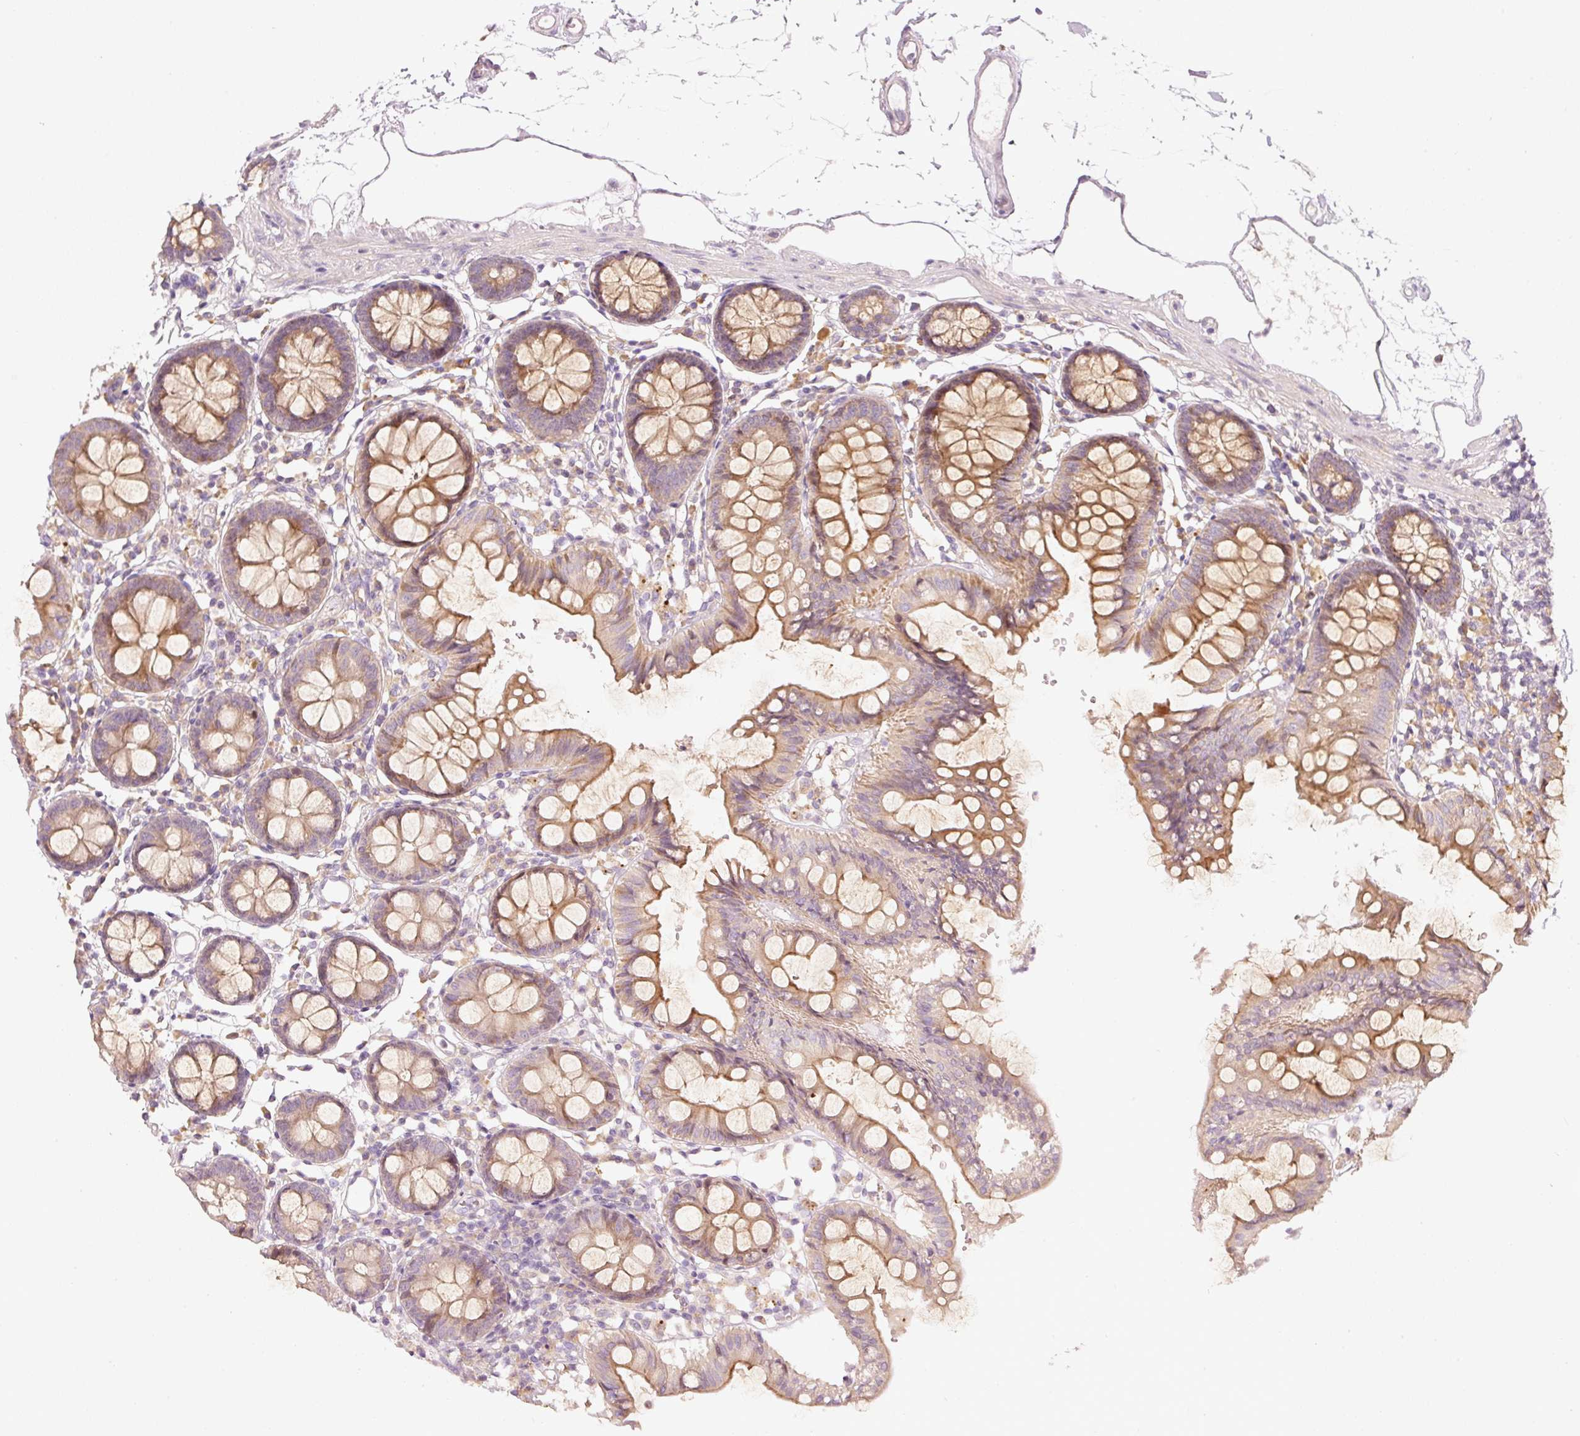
{"staining": {"intensity": "weak", "quantity": "25%-75%", "location": "cytoplasmic/membranous"}, "tissue": "colon", "cell_type": "Endothelial cells", "image_type": "normal", "snomed": [{"axis": "morphology", "description": "Normal tissue, NOS"}, {"axis": "topography", "description": "Colon"}], "caption": "Immunohistochemistry (IHC) (DAB (3,3'-diaminobenzidine)) staining of benign colon demonstrates weak cytoplasmic/membranous protein positivity in about 25%-75% of endothelial cells. (brown staining indicates protein expression, while blue staining denotes nuclei).", "gene": "MAP10", "patient": {"sex": "female", "age": 84}}